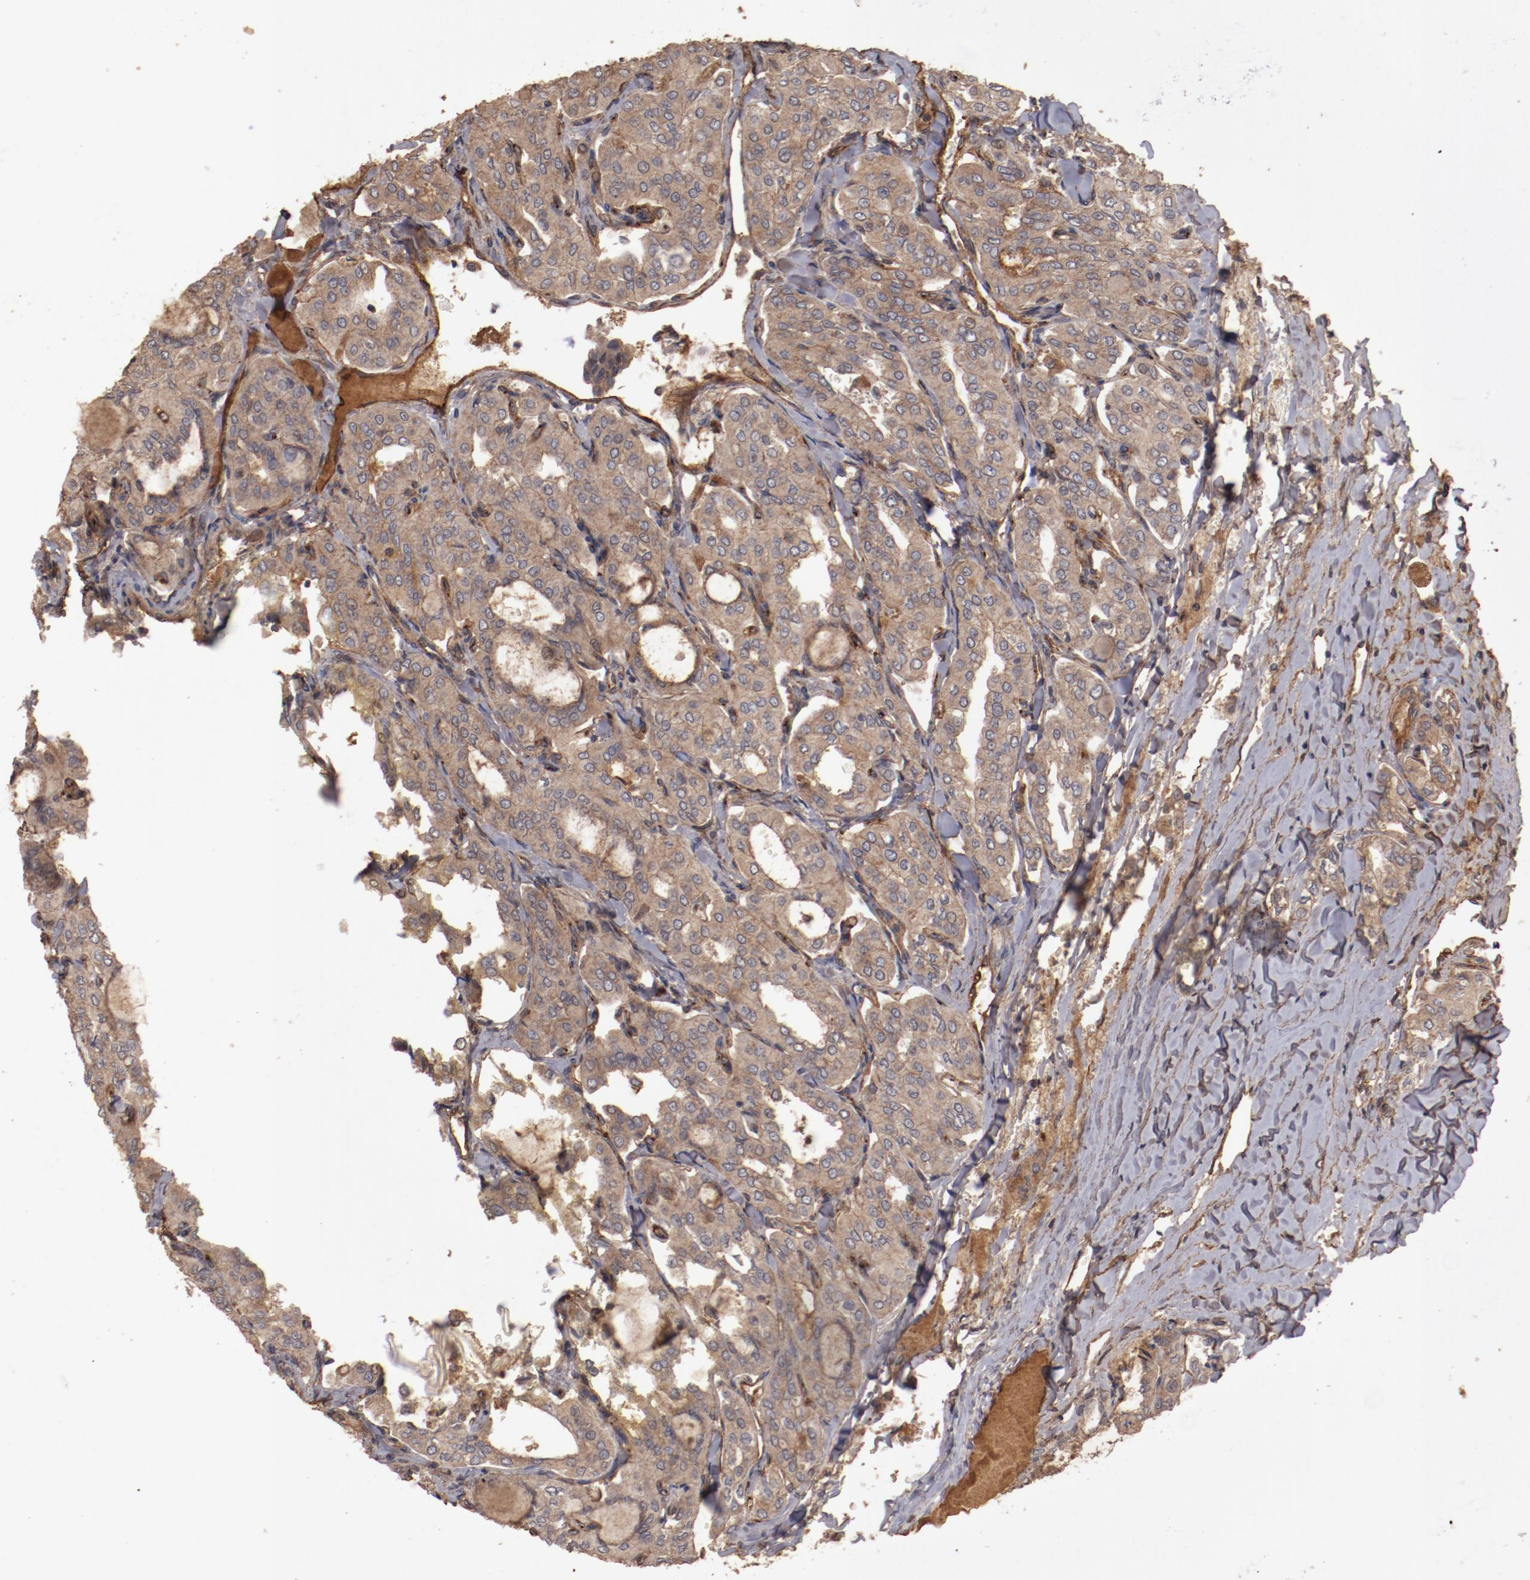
{"staining": {"intensity": "strong", "quantity": ">75%", "location": "cytoplasmic/membranous"}, "tissue": "thyroid cancer", "cell_type": "Tumor cells", "image_type": "cancer", "snomed": [{"axis": "morphology", "description": "Papillary adenocarcinoma, NOS"}, {"axis": "topography", "description": "Thyroid gland"}], "caption": "A high amount of strong cytoplasmic/membranous staining is present in about >75% of tumor cells in thyroid cancer (papillary adenocarcinoma) tissue. Using DAB (3,3'-diaminobenzidine) (brown) and hematoxylin (blue) stains, captured at high magnification using brightfield microscopy.", "gene": "DIPK2B", "patient": {"sex": "male", "age": 20}}